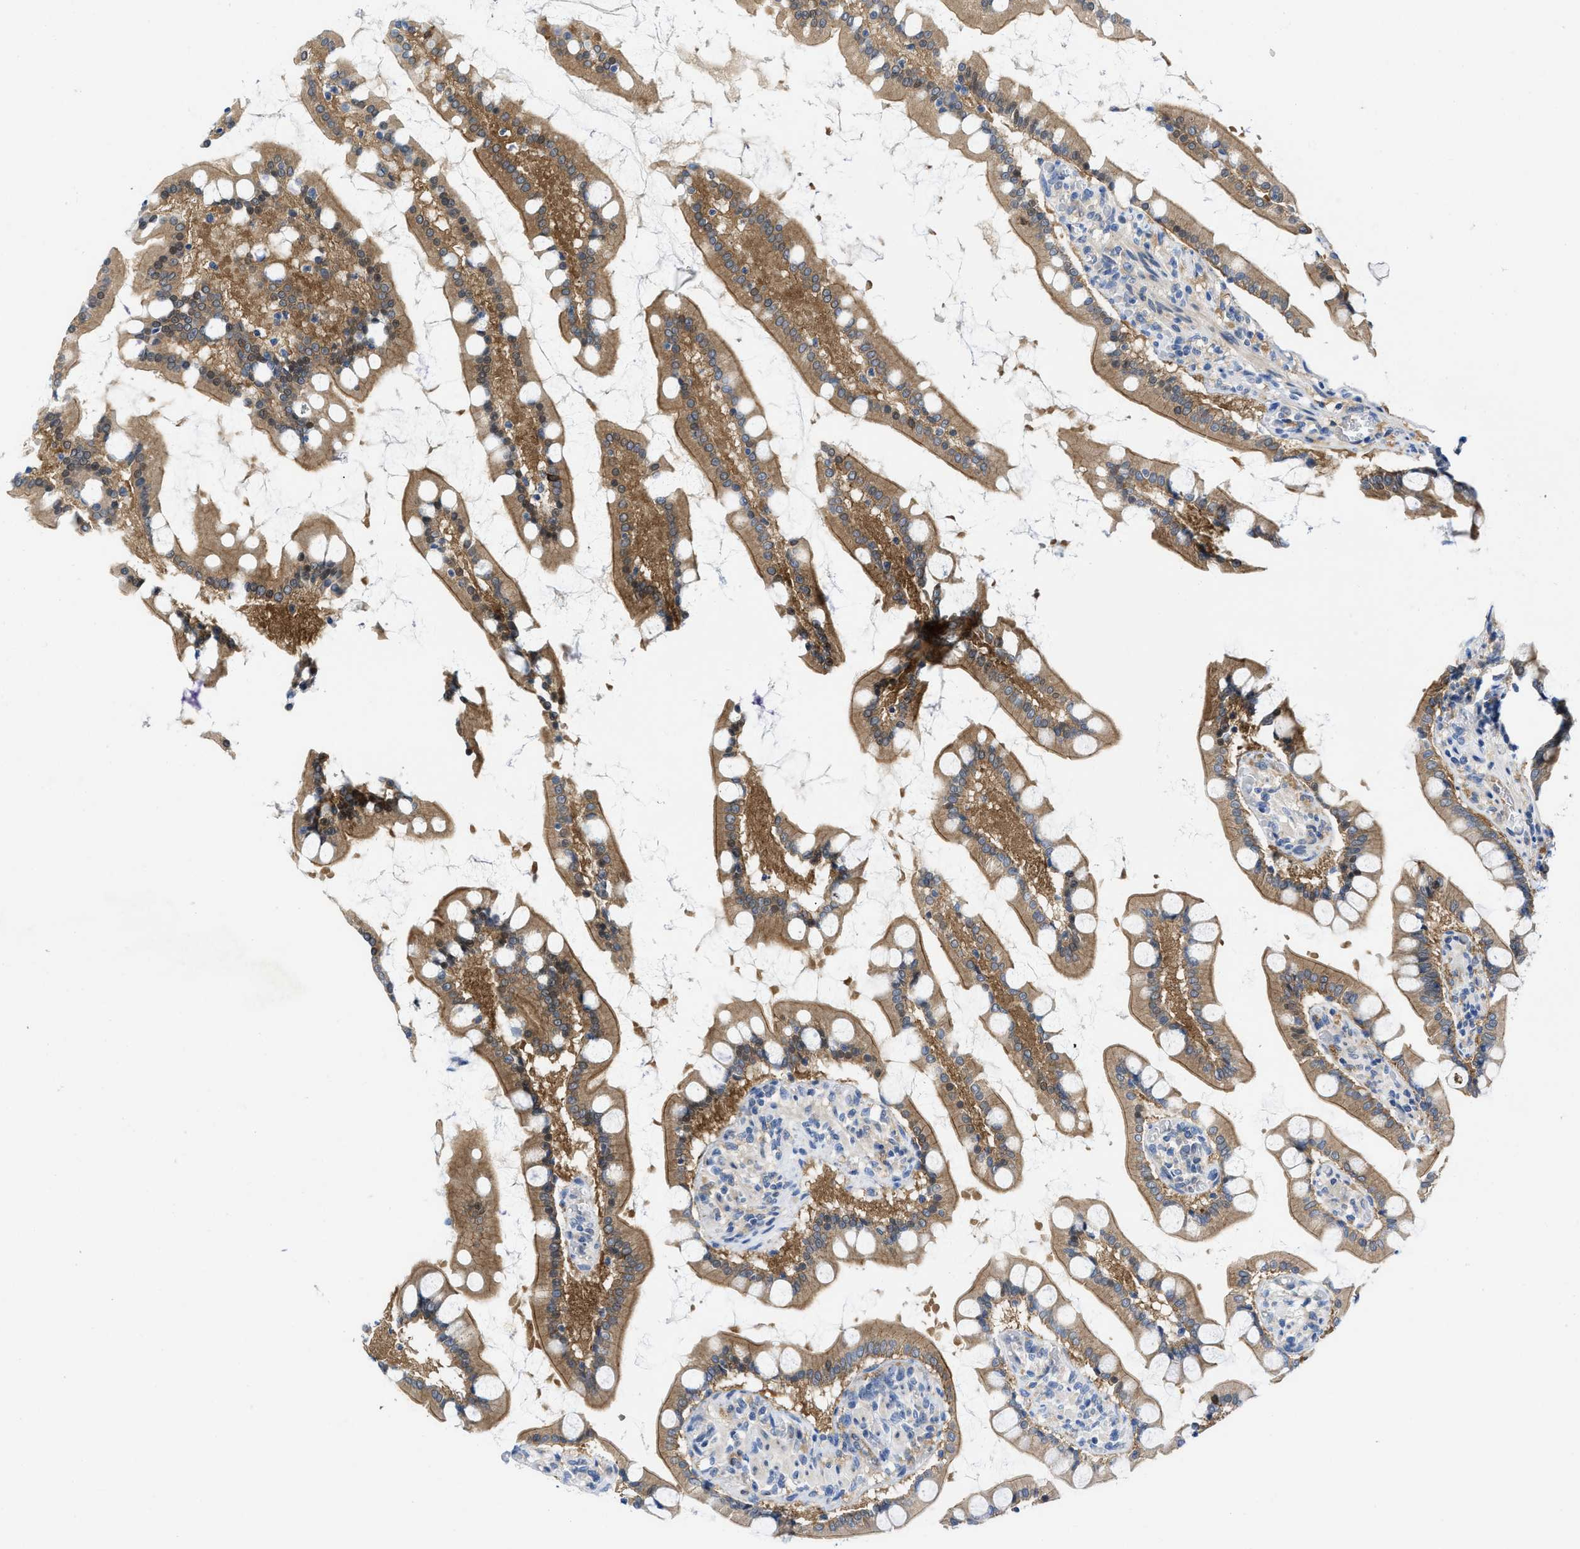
{"staining": {"intensity": "strong", "quantity": ">75%", "location": "cytoplasmic/membranous"}, "tissue": "small intestine", "cell_type": "Glandular cells", "image_type": "normal", "snomed": [{"axis": "morphology", "description": "Normal tissue, NOS"}, {"axis": "topography", "description": "Small intestine"}], "caption": "Immunohistochemistry of benign small intestine reveals high levels of strong cytoplasmic/membranous positivity in about >75% of glandular cells.", "gene": "PDLIM5", "patient": {"sex": "male", "age": 41}}